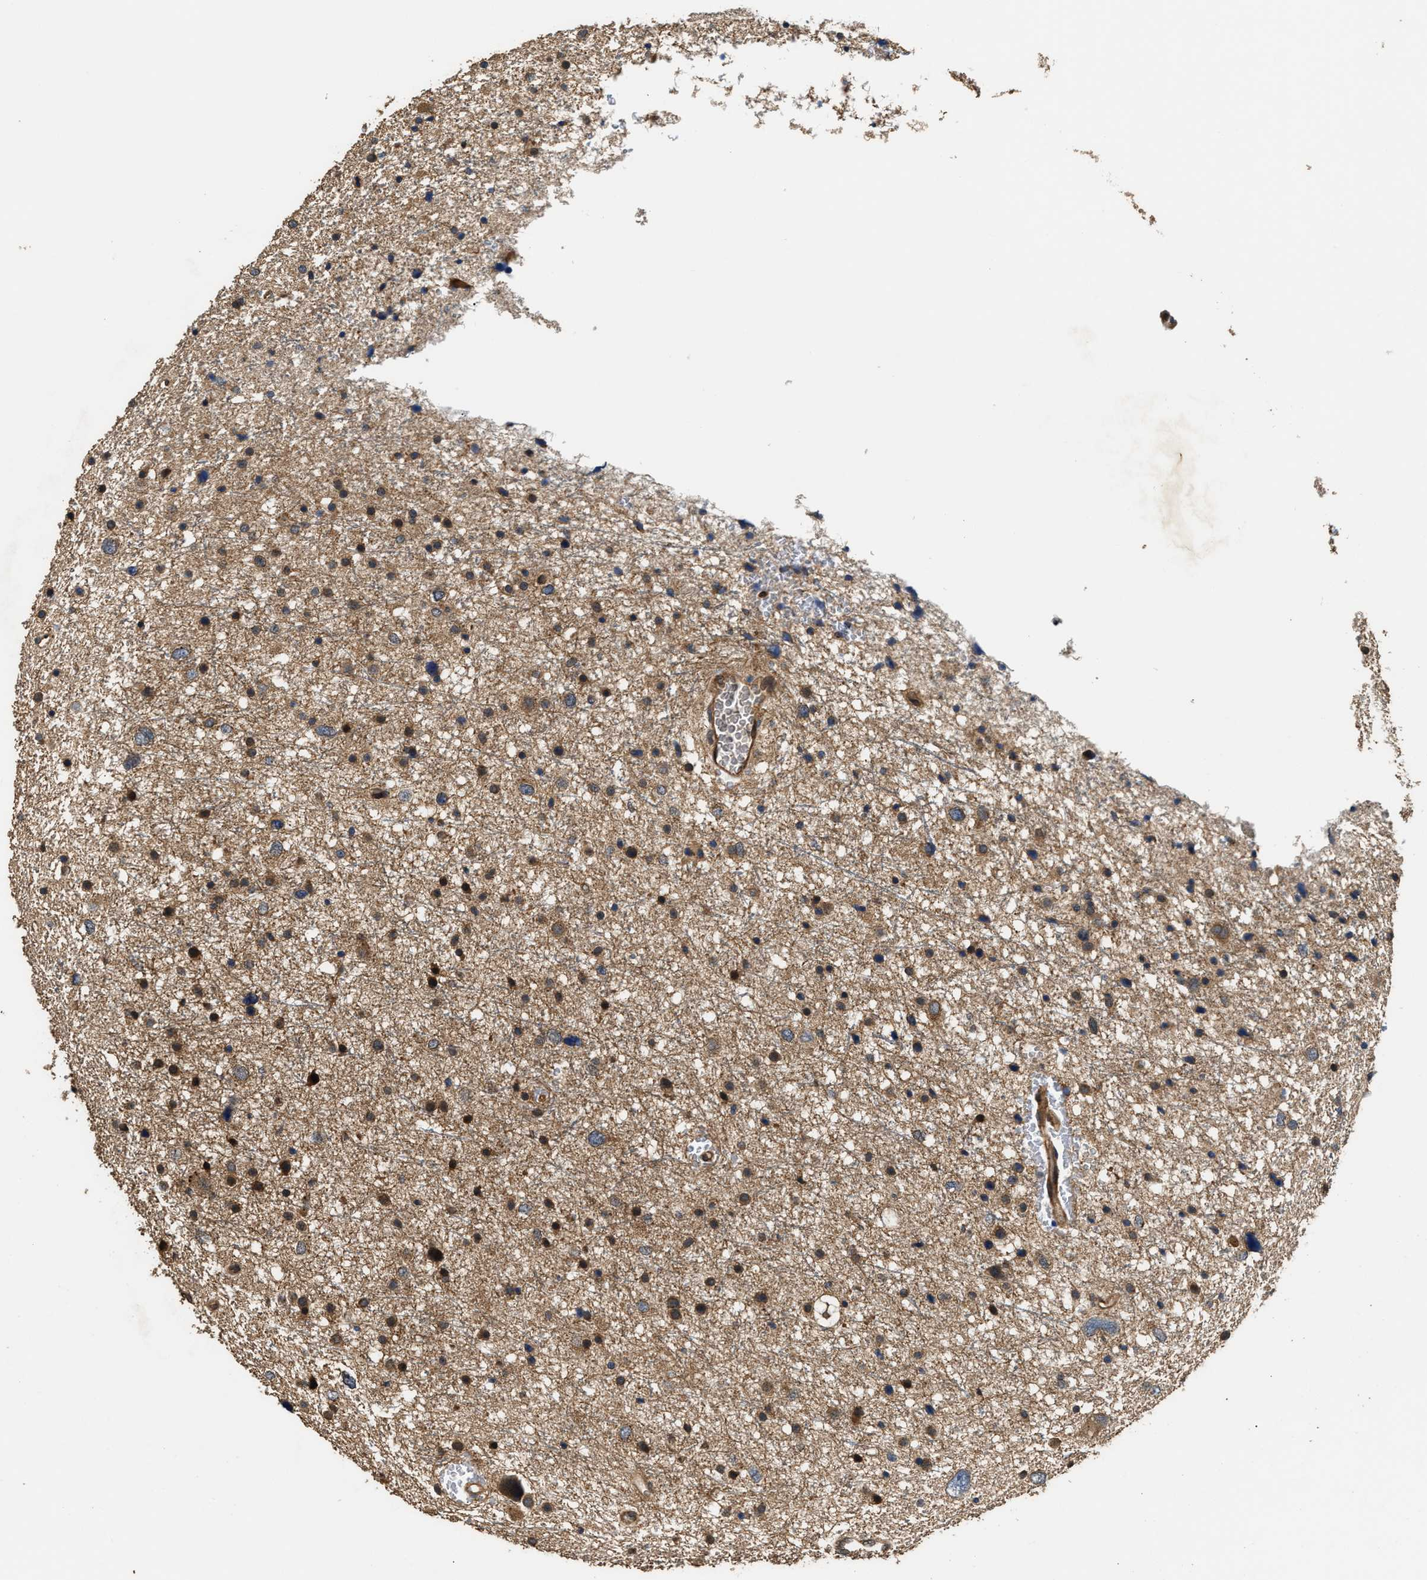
{"staining": {"intensity": "moderate", "quantity": ">75%", "location": "cytoplasmic/membranous"}, "tissue": "glioma", "cell_type": "Tumor cells", "image_type": "cancer", "snomed": [{"axis": "morphology", "description": "Glioma, malignant, Low grade"}, {"axis": "topography", "description": "Brain"}], "caption": "A histopathology image showing moderate cytoplasmic/membranous positivity in approximately >75% of tumor cells in glioma, as visualized by brown immunohistochemical staining.", "gene": "DNAJC2", "patient": {"sex": "female", "age": 37}}